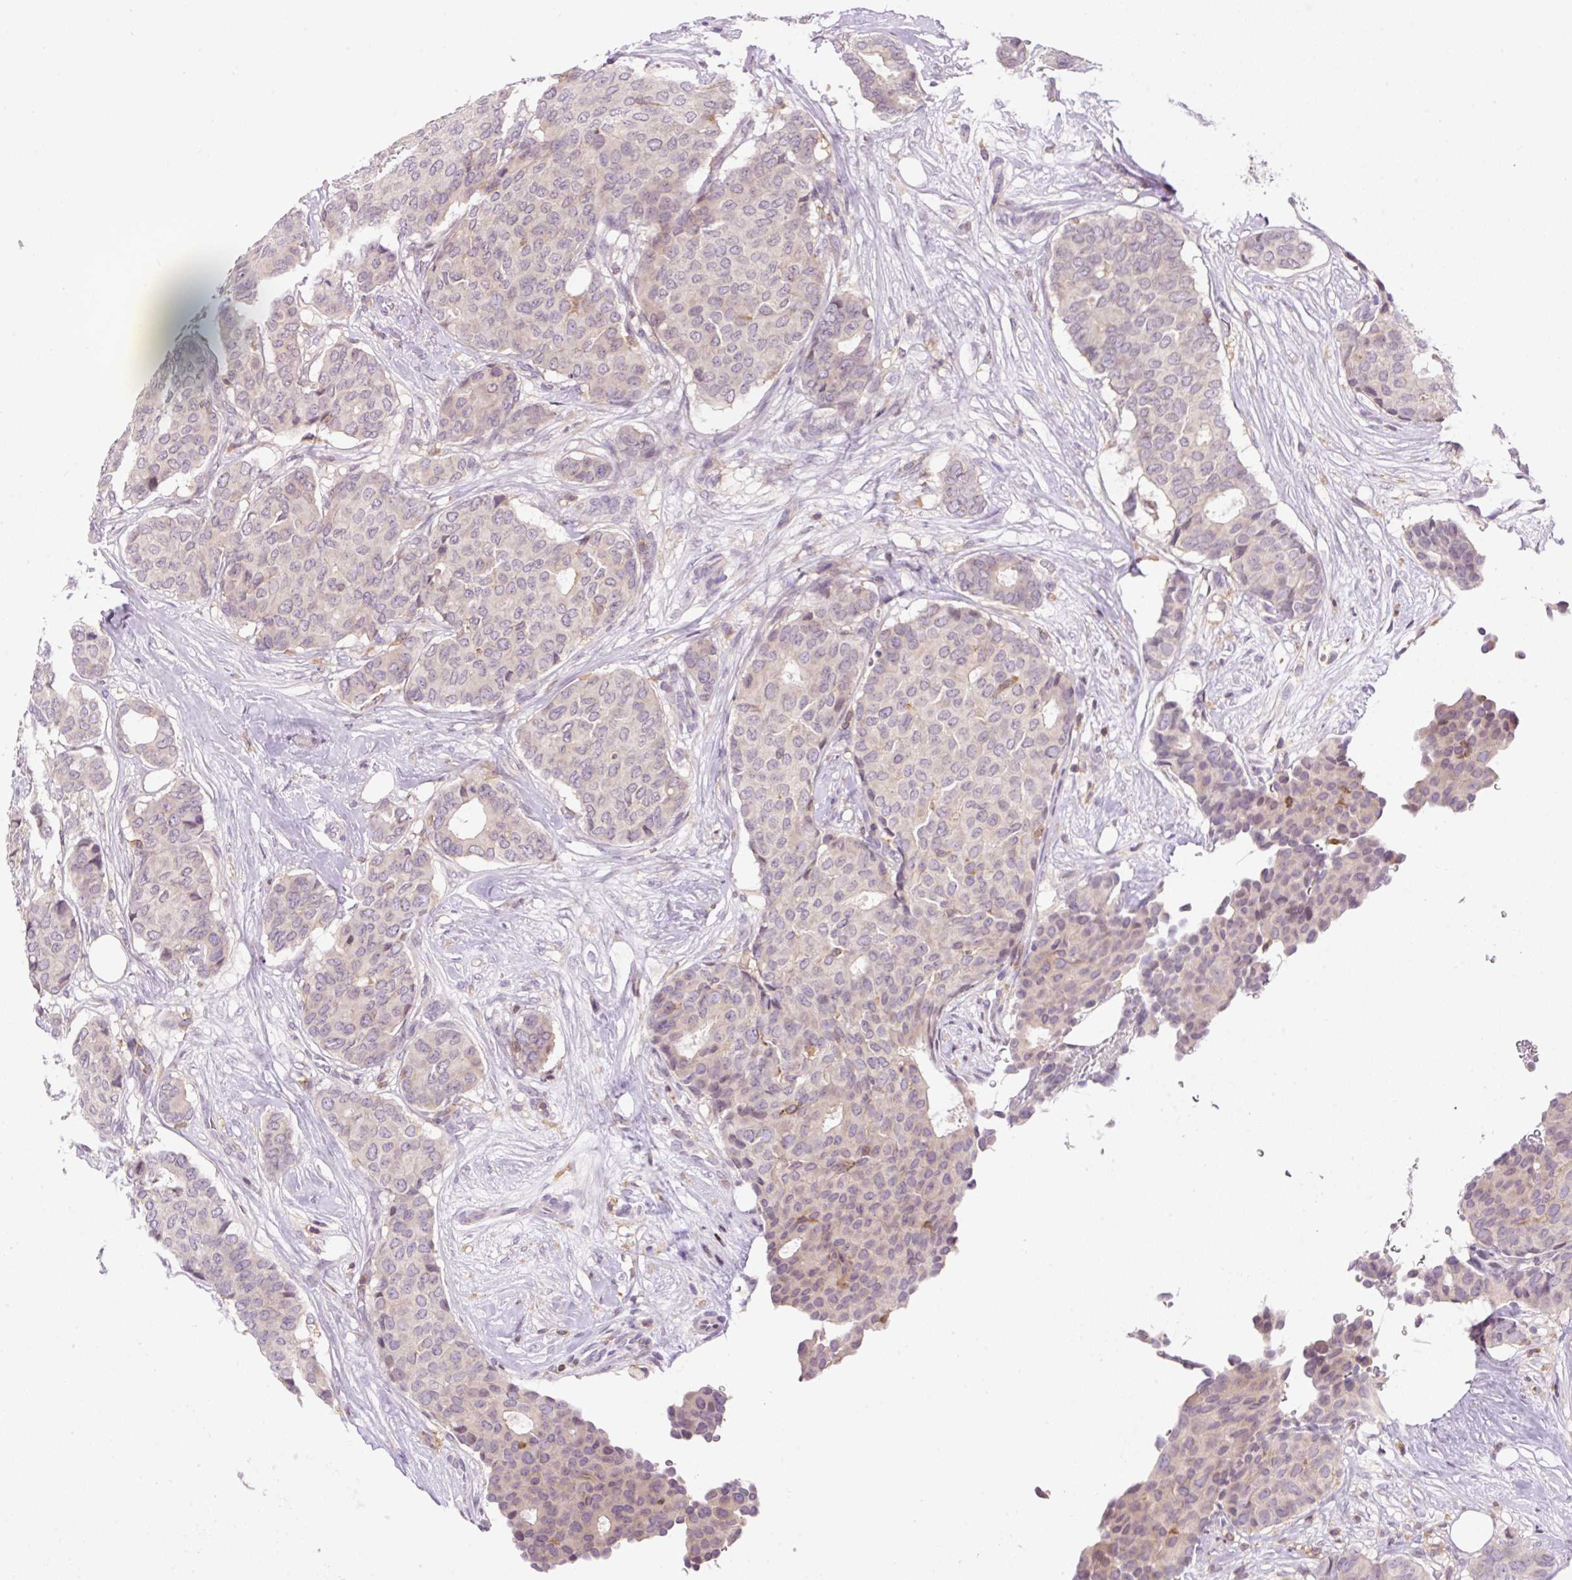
{"staining": {"intensity": "weak", "quantity": "<25%", "location": "cytoplasmic/membranous"}, "tissue": "breast cancer", "cell_type": "Tumor cells", "image_type": "cancer", "snomed": [{"axis": "morphology", "description": "Duct carcinoma"}, {"axis": "topography", "description": "Breast"}], "caption": "Immunohistochemistry of invasive ductal carcinoma (breast) reveals no staining in tumor cells.", "gene": "CARD11", "patient": {"sex": "female", "age": 75}}